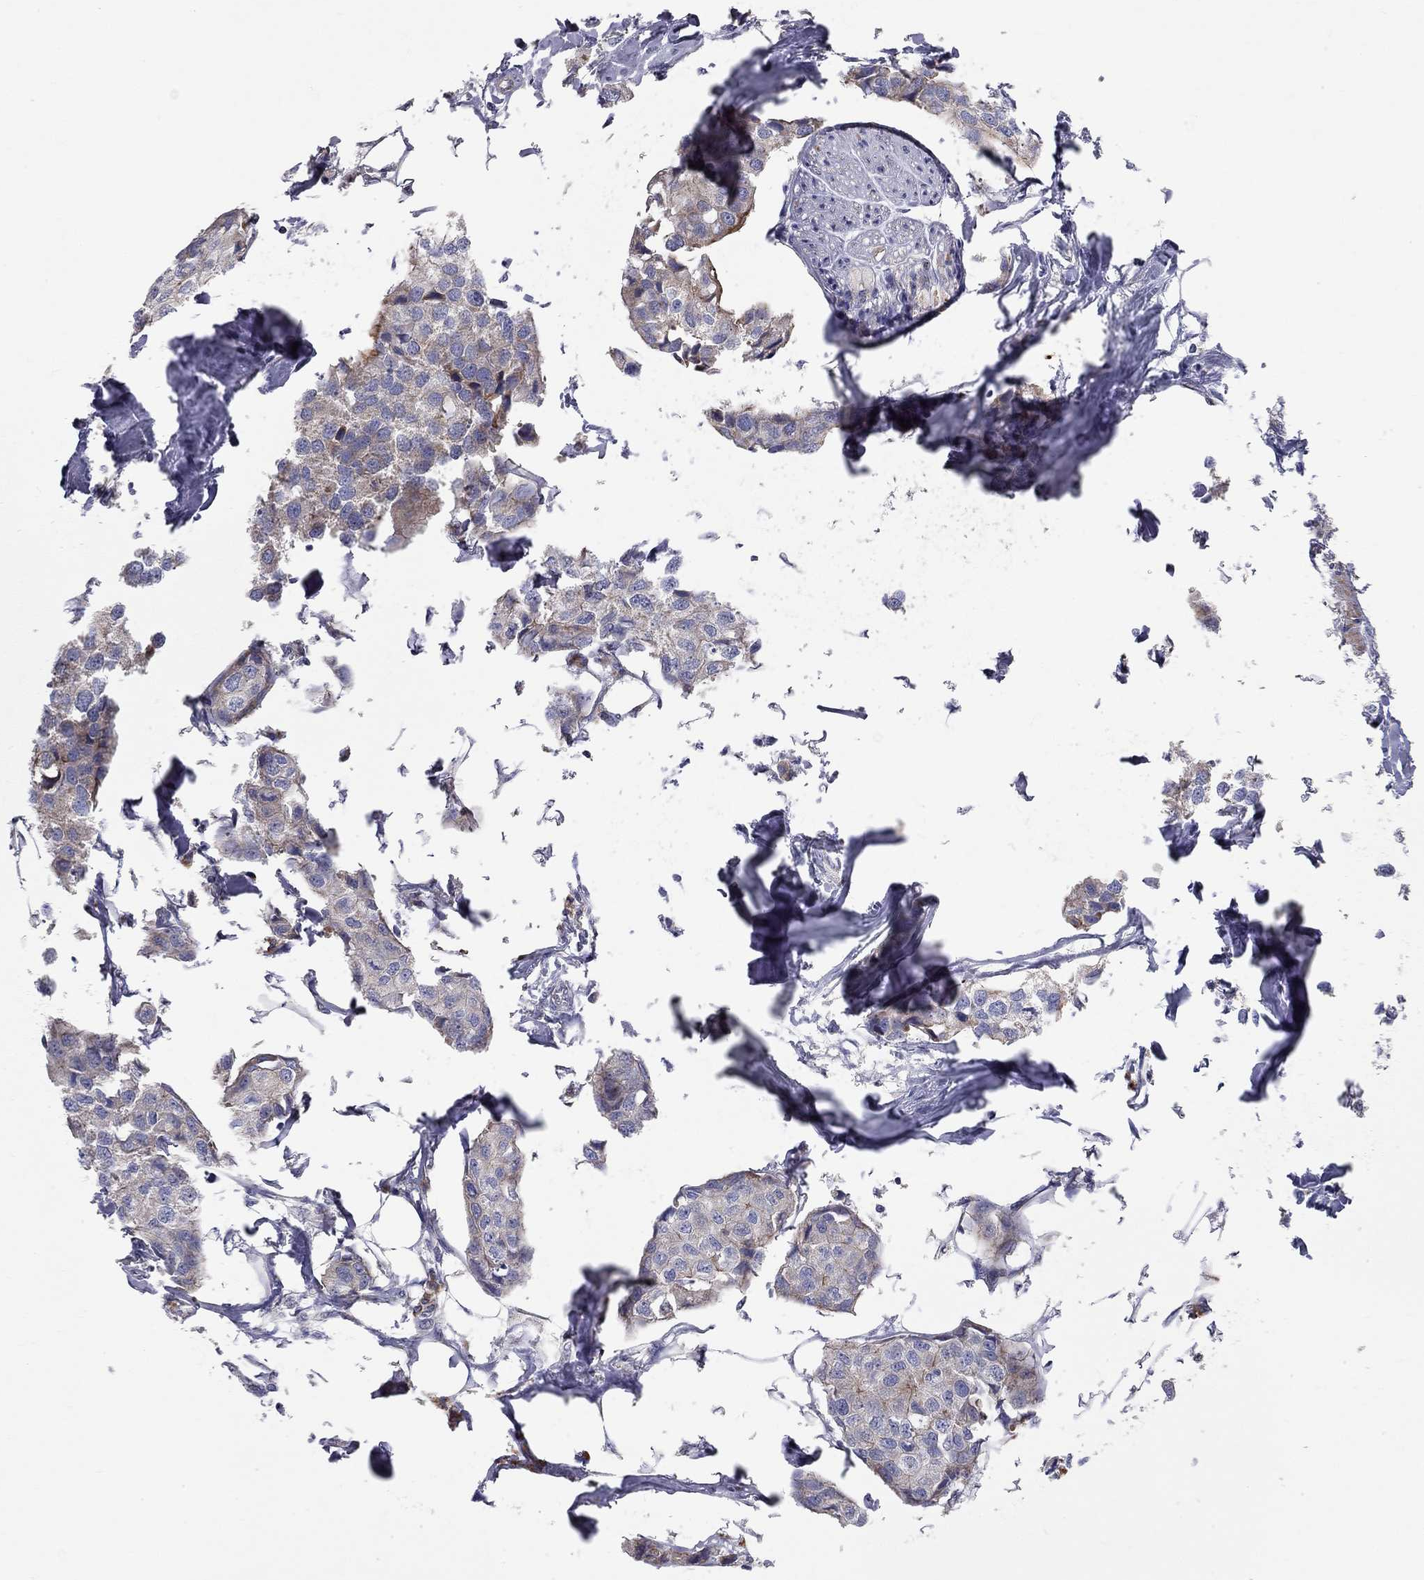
{"staining": {"intensity": "negative", "quantity": "none", "location": "none"}, "tissue": "breast cancer", "cell_type": "Tumor cells", "image_type": "cancer", "snomed": [{"axis": "morphology", "description": "Duct carcinoma"}, {"axis": "topography", "description": "Breast"}], "caption": "This photomicrograph is of breast intraductal carcinoma stained with immunohistochemistry to label a protein in brown with the nuclei are counter-stained blue. There is no staining in tumor cells. (DAB (3,3'-diaminobenzidine) IHC with hematoxylin counter stain).", "gene": "KANSL1L", "patient": {"sex": "female", "age": 80}}